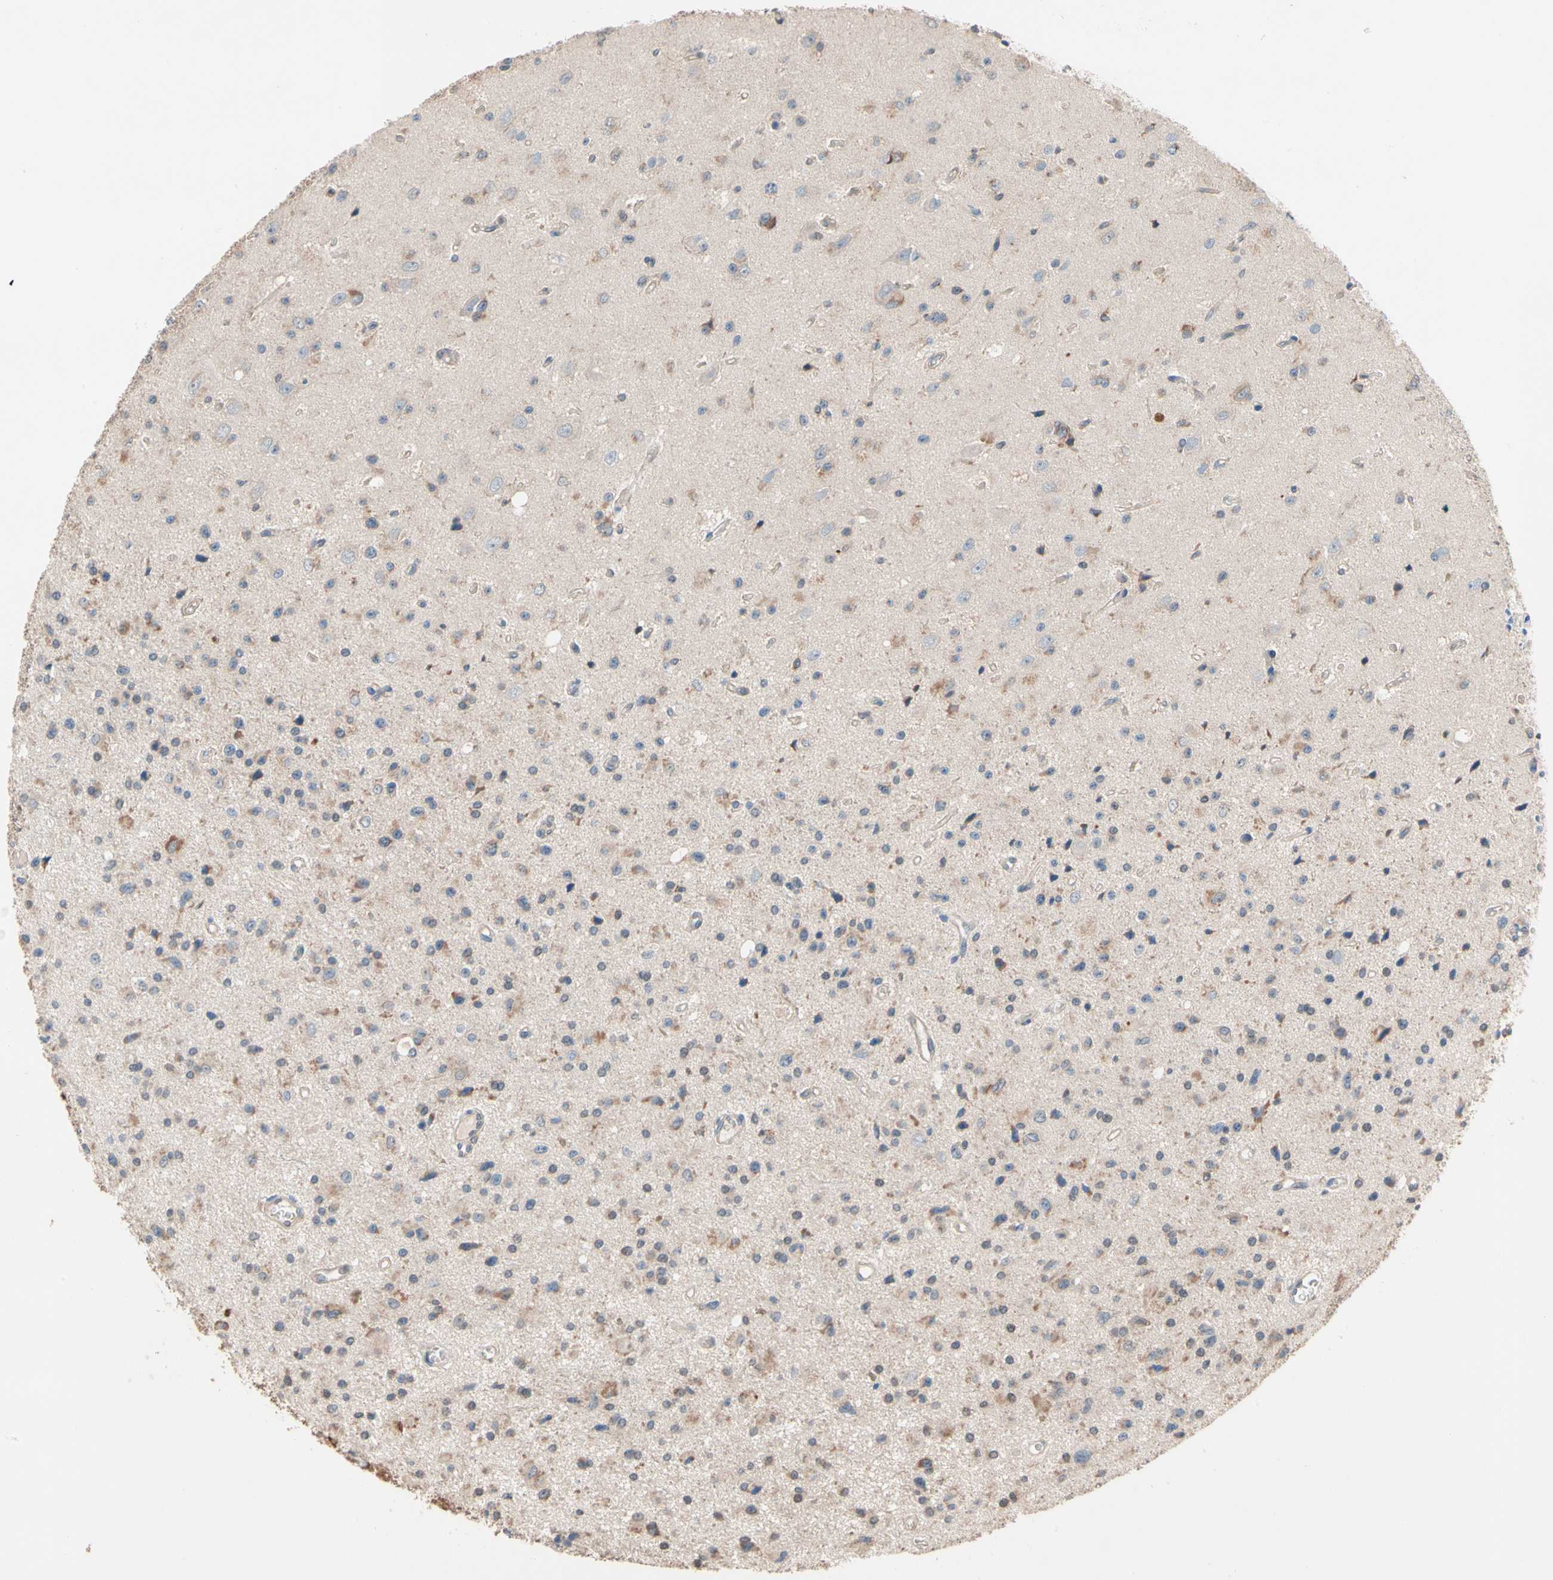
{"staining": {"intensity": "weak", "quantity": "<25%", "location": "cytoplasmic/membranous"}, "tissue": "glioma", "cell_type": "Tumor cells", "image_type": "cancer", "snomed": [{"axis": "morphology", "description": "Glioma, malignant, Low grade"}, {"axis": "topography", "description": "Brain"}], "caption": "The photomicrograph reveals no significant expression in tumor cells of malignant low-grade glioma.", "gene": "MTHFS", "patient": {"sex": "male", "age": 58}}